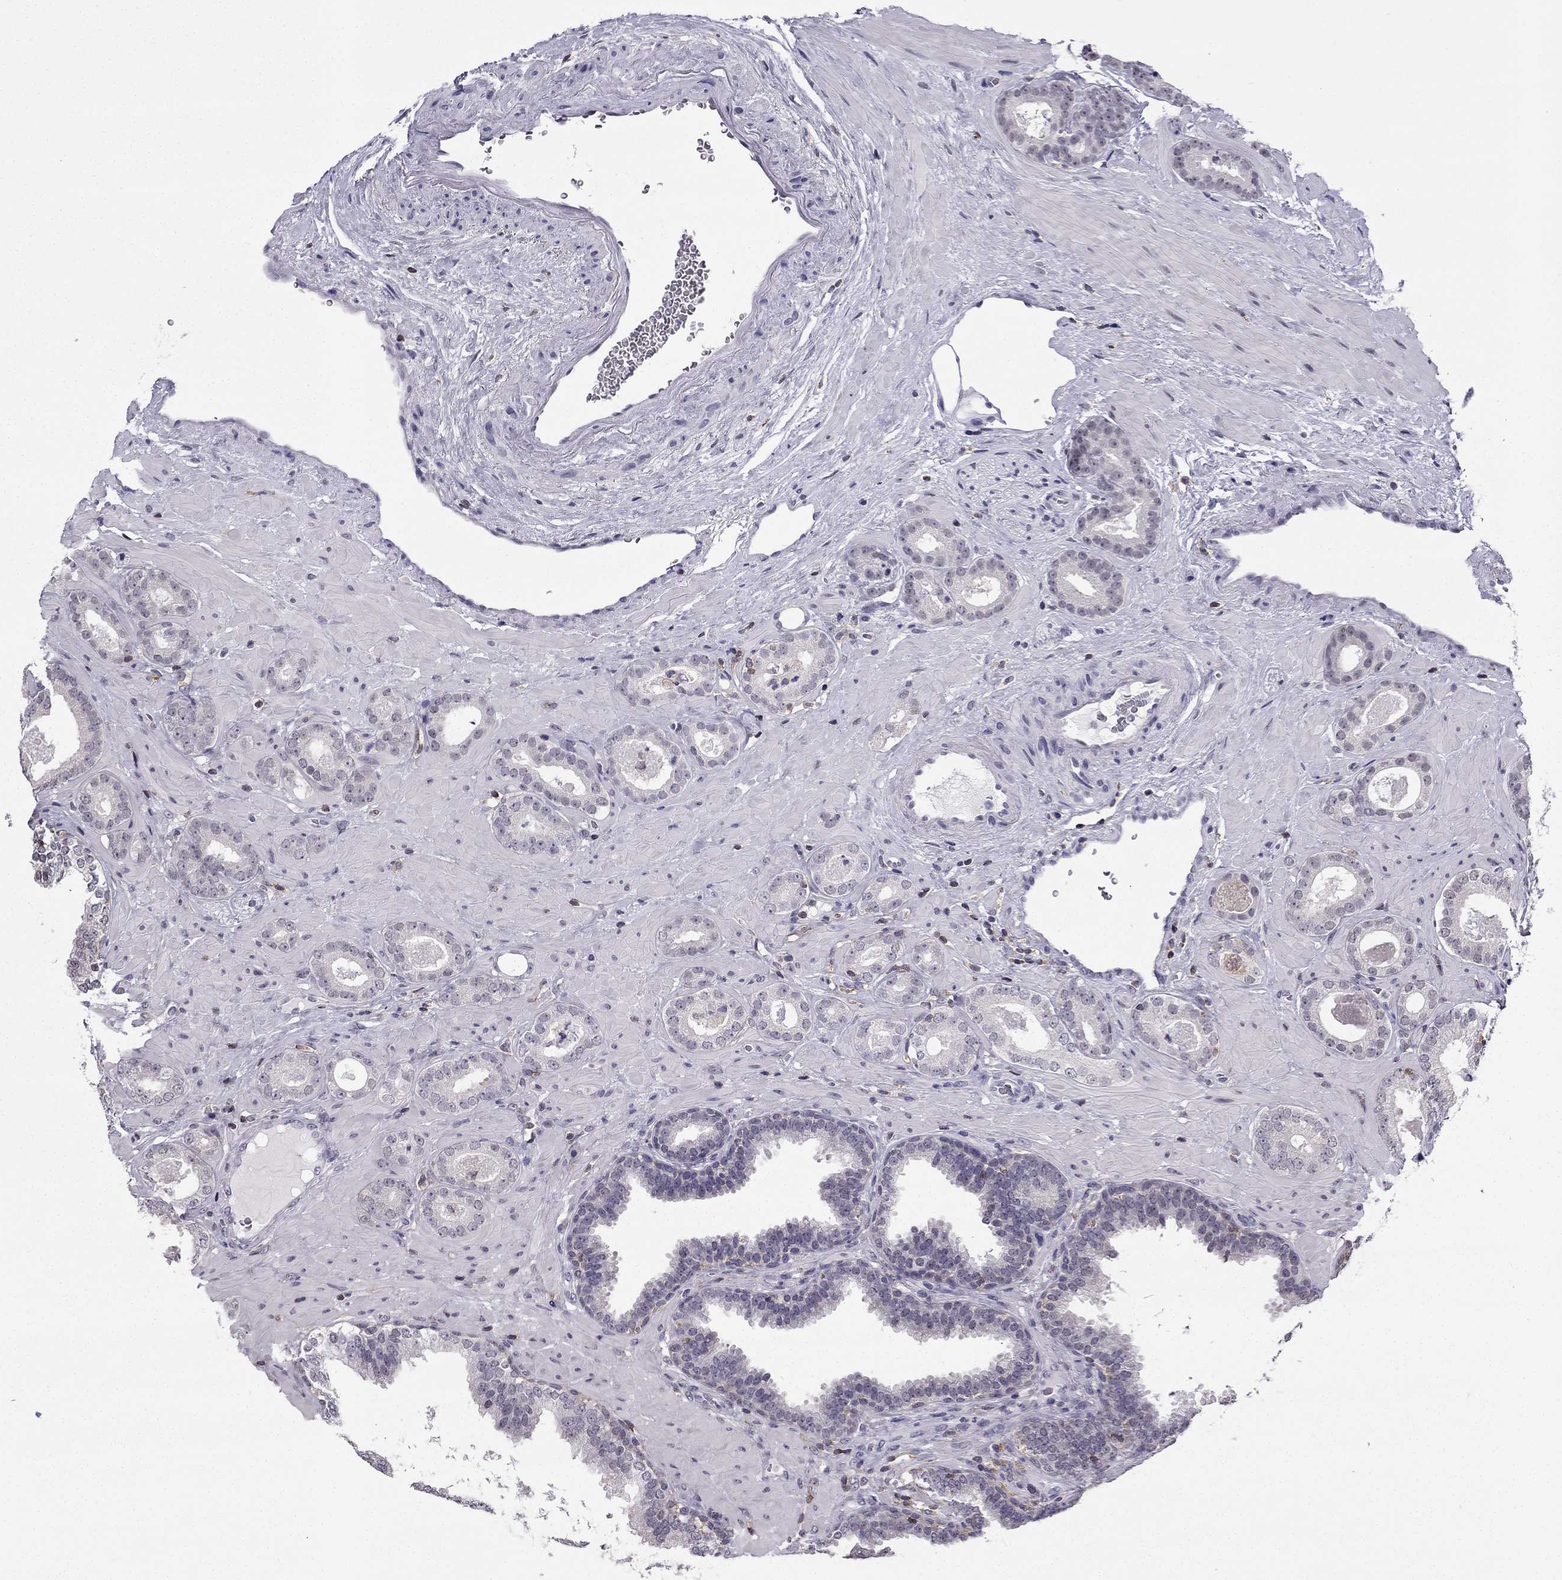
{"staining": {"intensity": "negative", "quantity": "none", "location": "none"}, "tissue": "prostate cancer", "cell_type": "Tumor cells", "image_type": "cancer", "snomed": [{"axis": "morphology", "description": "Adenocarcinoma, Low grade"}, {"axis": "topography", "description": "Prostate"}], "caption": "This is a photomicrograph of immunohistochemistry (IHC) staining of low-grade adenocarcinoma (prostate), which shows no expression in tumor cells.", "gene": "CCK", "patient": {"sex": "male", "age": 60}}